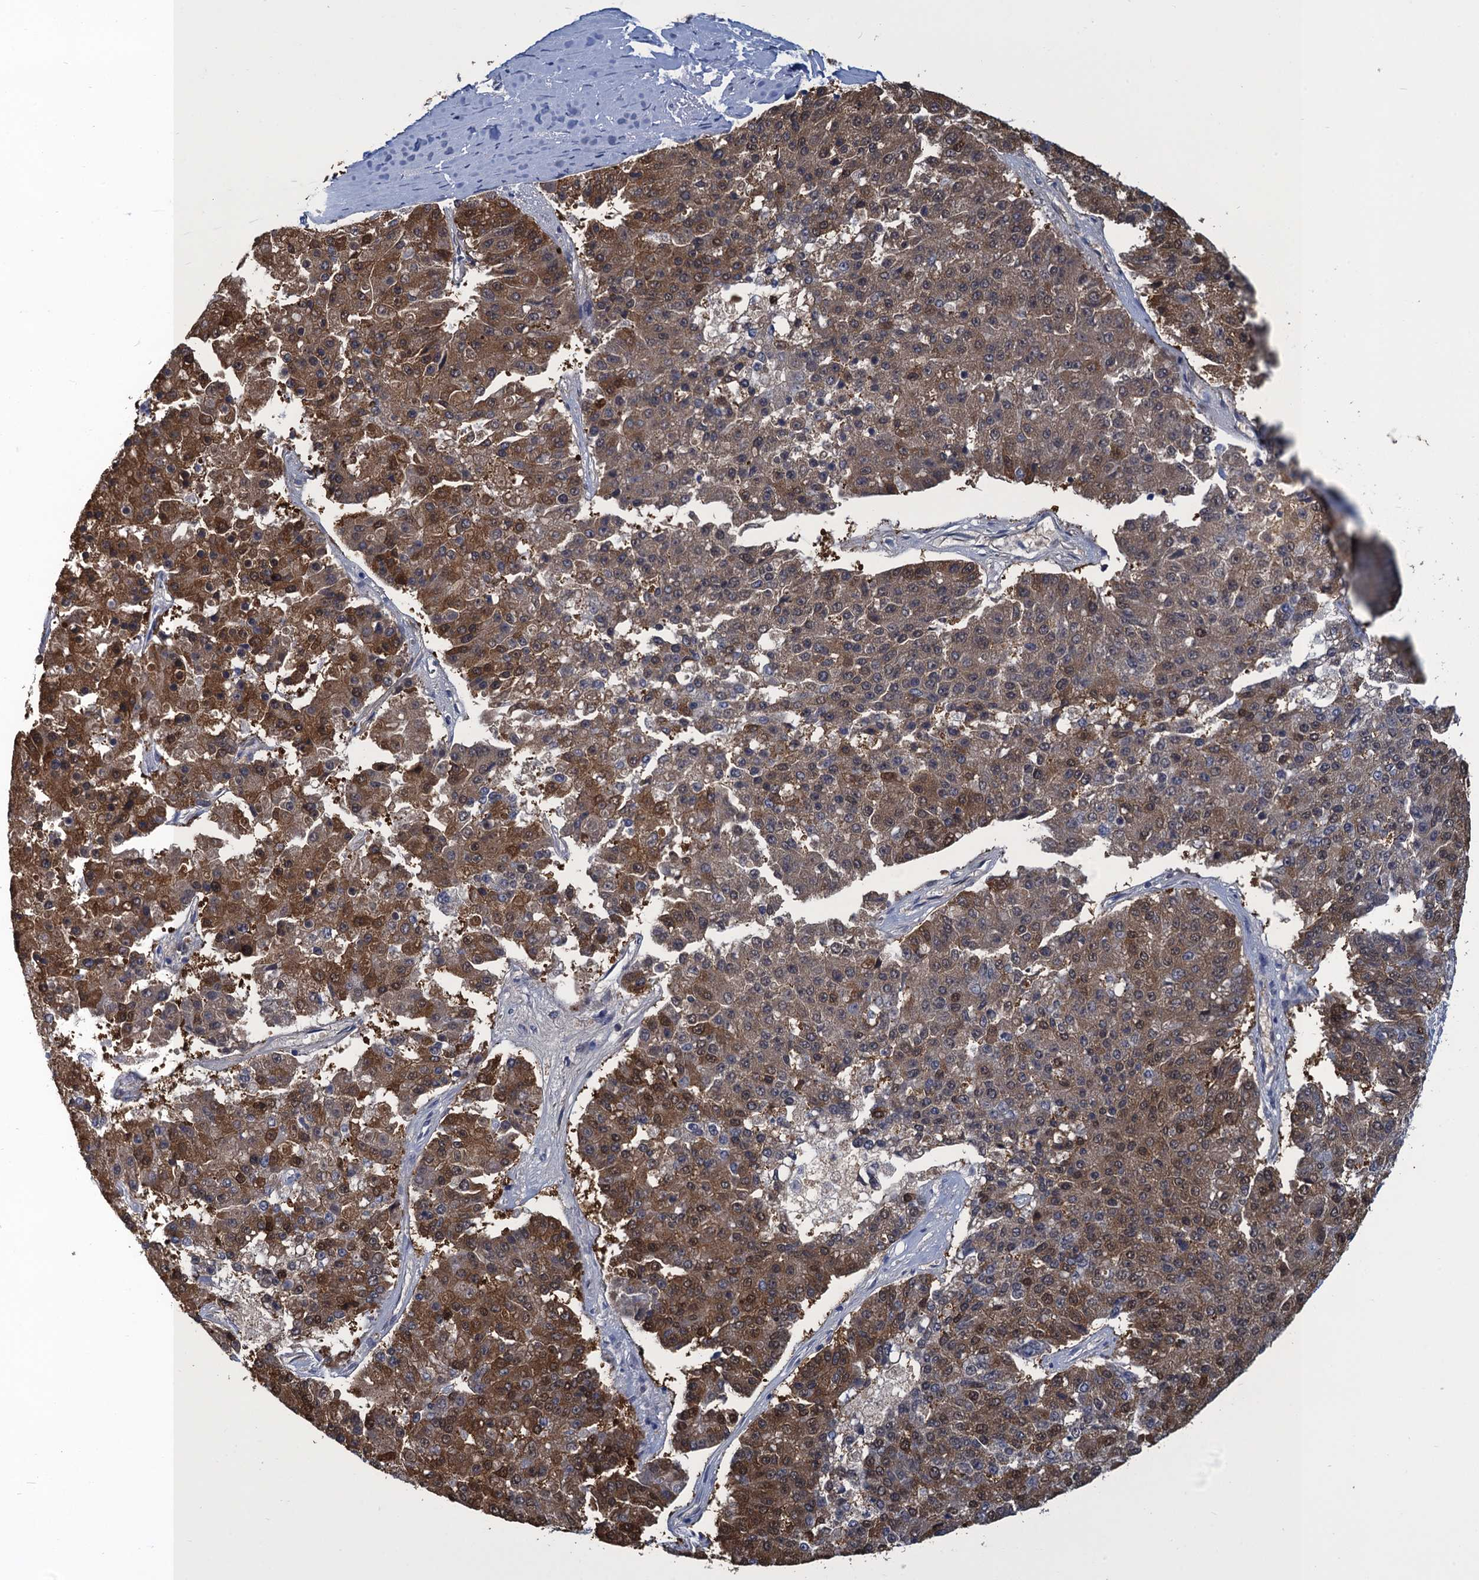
{"staining": {"intensity": "moderate", "quantity": ">75%", "location": "cytoplasmic/membranous,nuclear"}, "tissue": "pancreatic cancer", "cell_type": "Tumor cells", "image_type": "cancer", "snomed": [{"axis": "morphology", "description": "Adenocarcinoma, NOS"}, {"axis": "topography", "description": "Pancreas"}], "caption": "DAB immunohistochemical staining of human pancreatic adenocarcinoma displays moderate cytoplasmic/membranous and nuclear protein staining in about >75% of tumor cells.", "gene": "GINS3", "patient": {"sex": "male", "age": 50}}